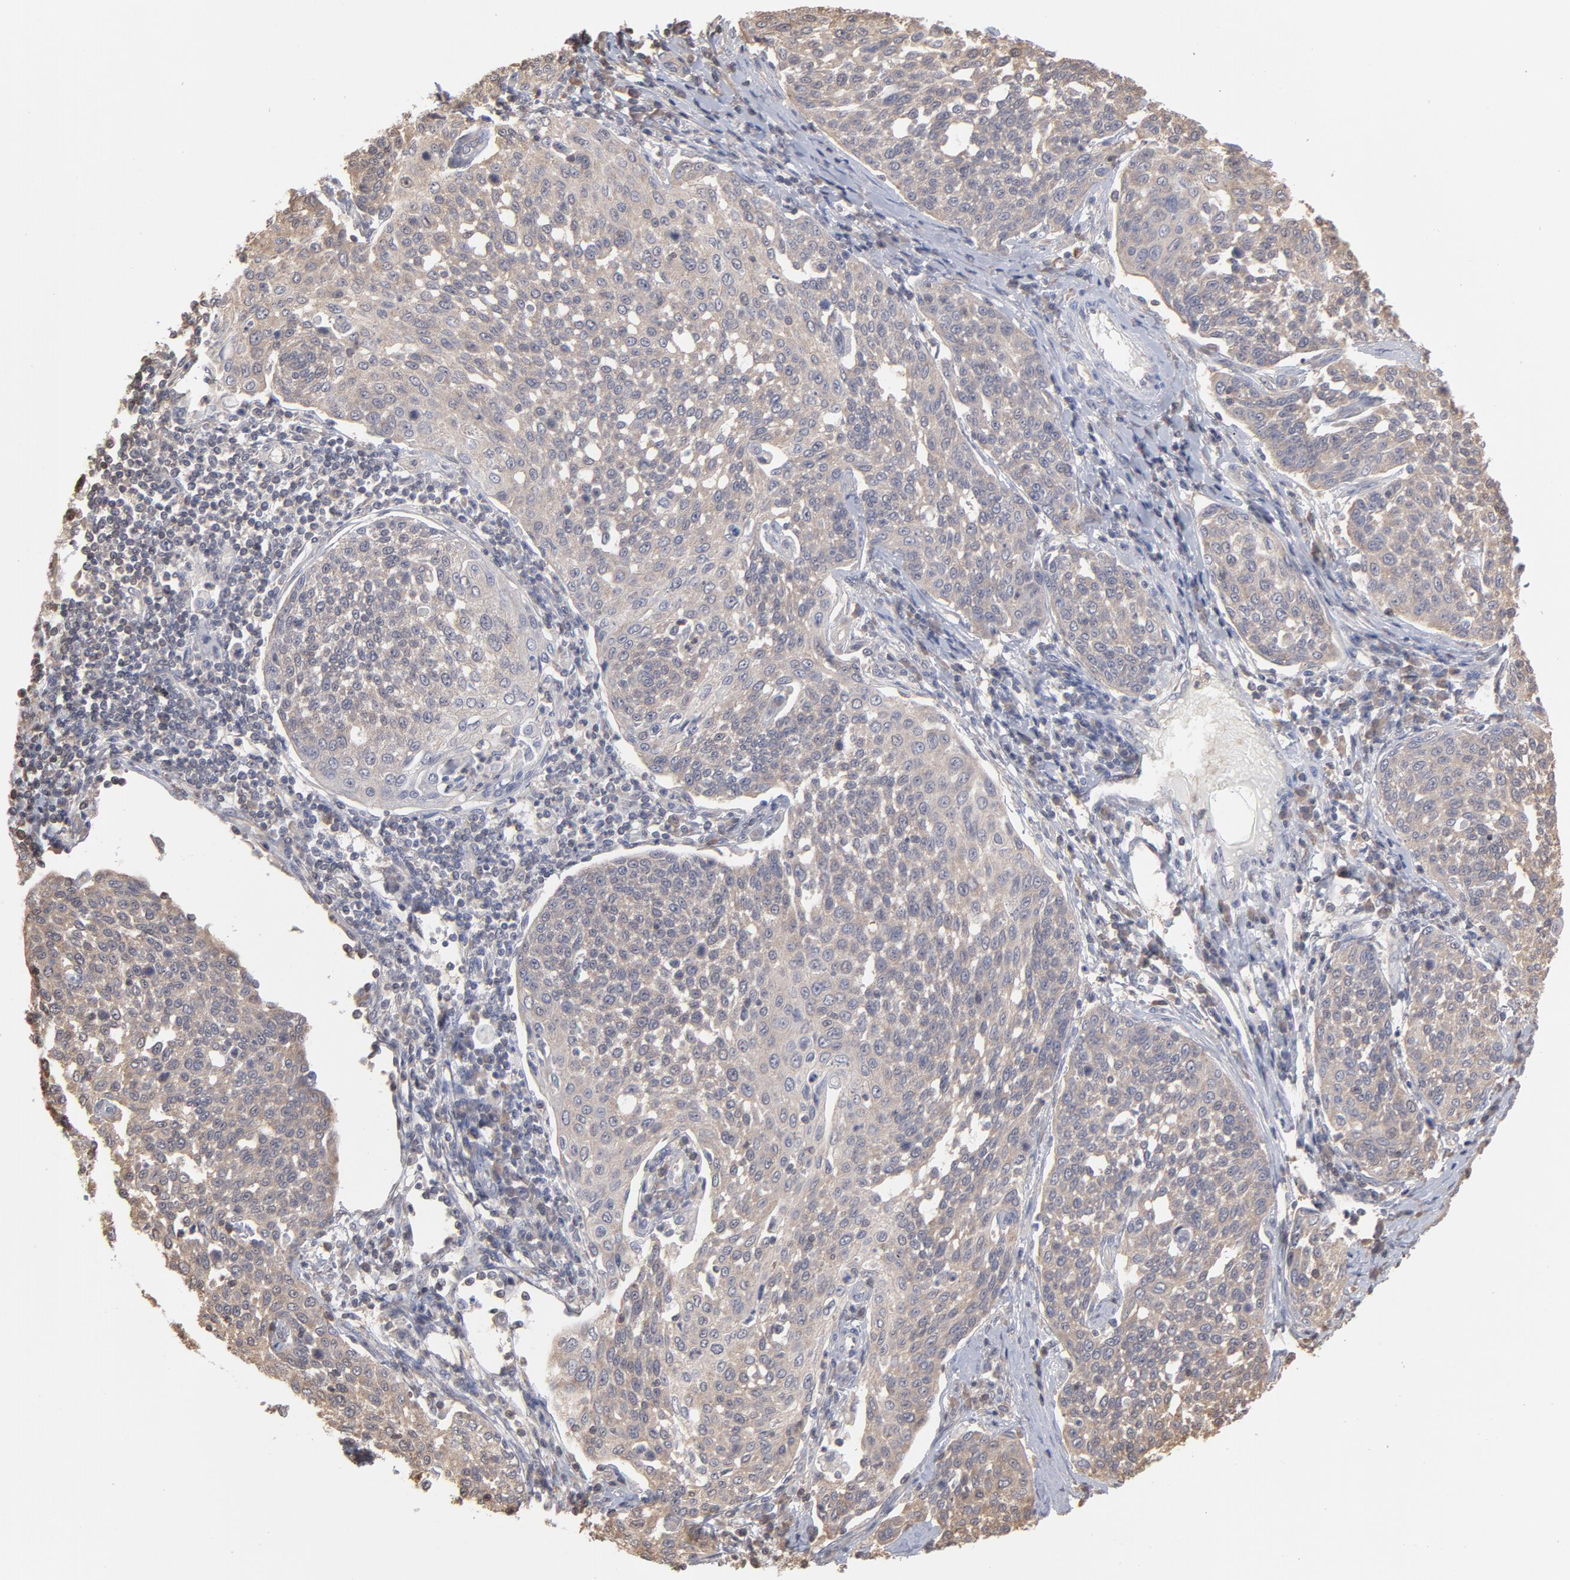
{"staining": {"intensity": "moderate", "quantity": "25%-75%", "location": "cytoplasmic/membranous"}, "tissue": "cervical cancer", "cell_type": "Tumor cells", "image_type": "cancer", "snomed": [{"axis": "morphology", "description": "Squamous cell carcinoma, NOS"}, {"axis": "topography", "description": "Cervix"}], "caption": "Squamous cell carcinoma (cervical) stained for a protein (brown) reveals moderate cytoplasmic/membranous positive staining in approximately 25%-75% of tumor cells.", "gene": "MAP2K2", "patient": {"sex": "female", "age": 34}}